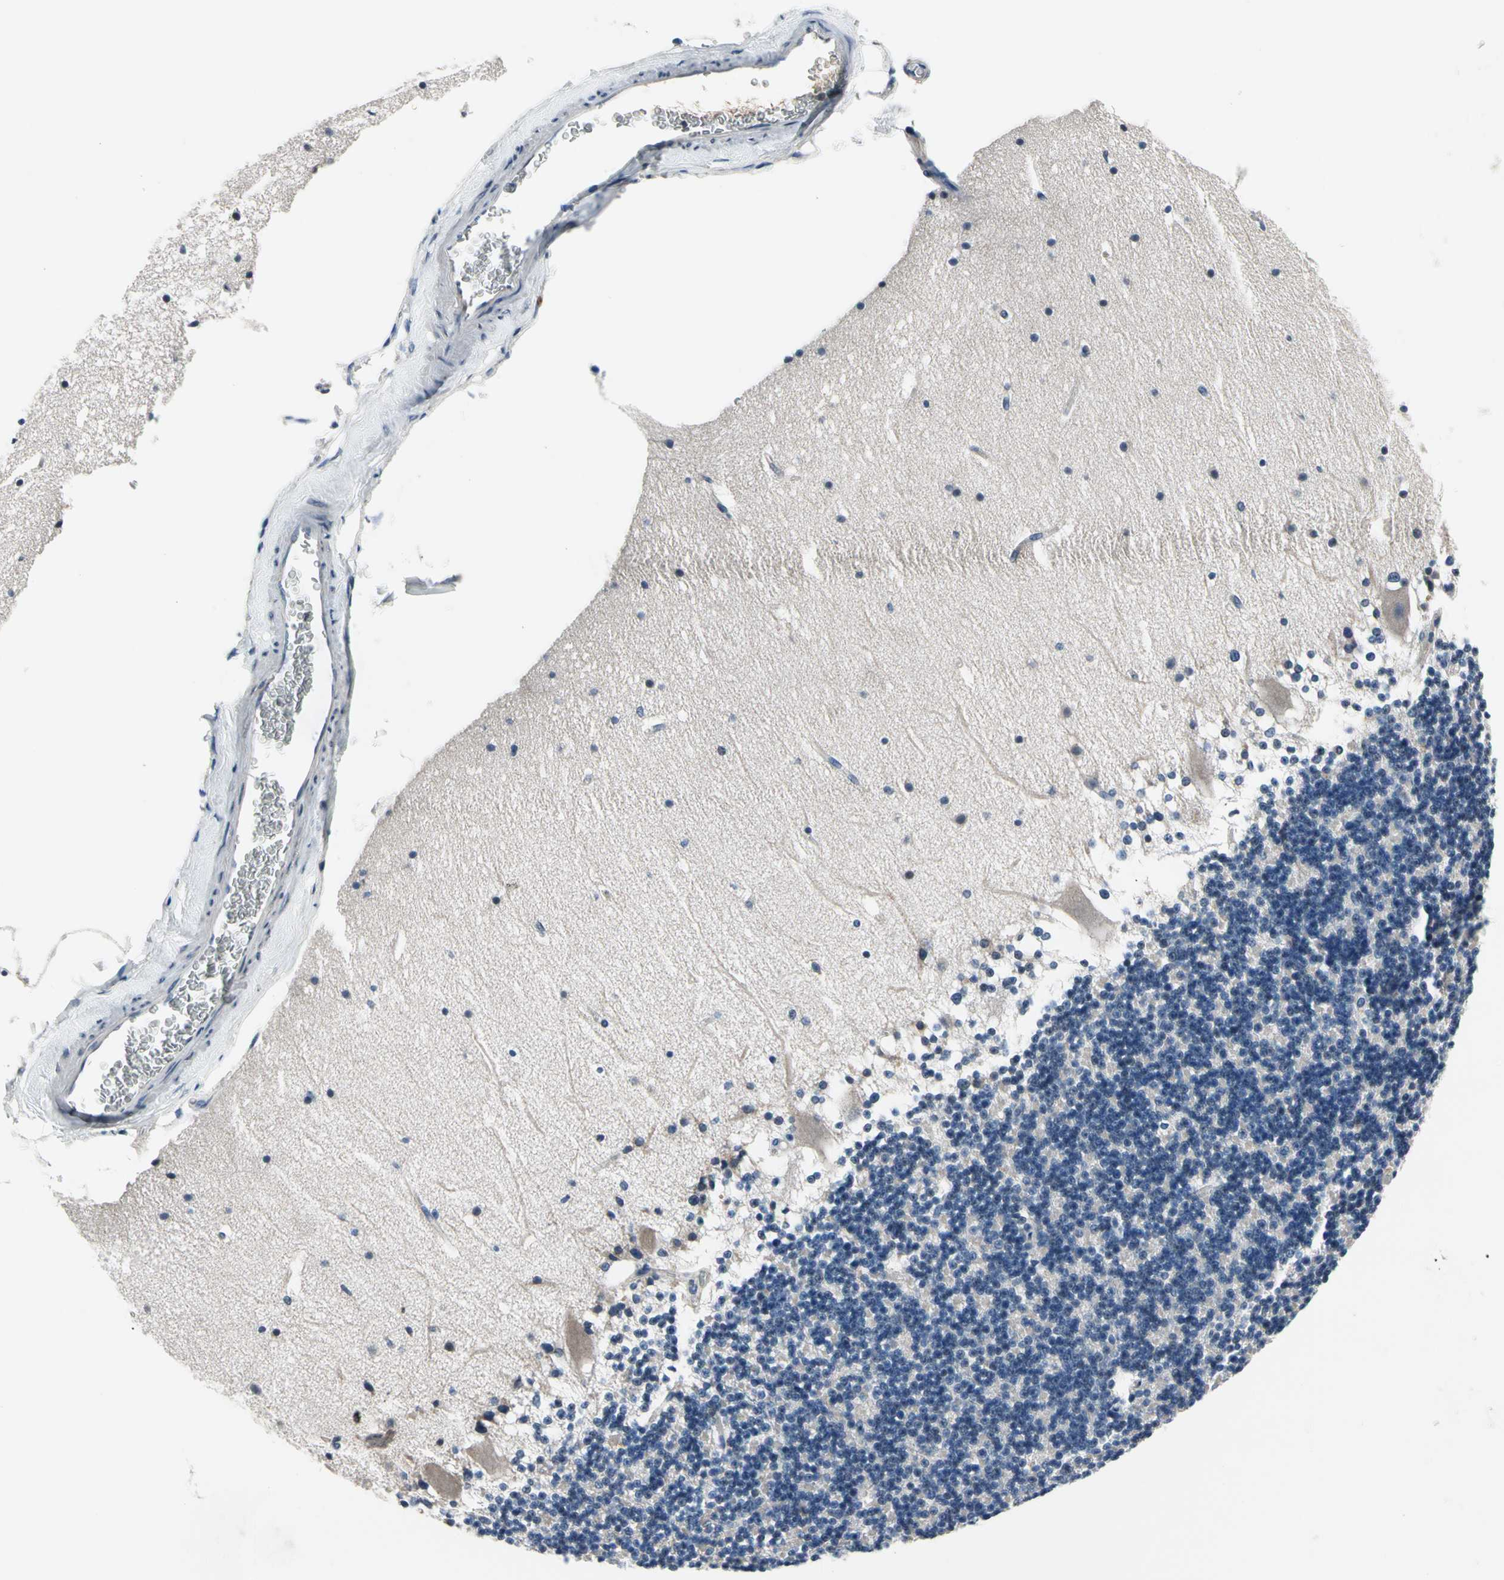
{"staining": {"intensity": "negative", "quantity": "none", "location": "none"}, "tissue": "cerebellum", "cell_type": "Cells in granular layer", "image_type": "normal", "snomed": [{"axis": "morphology", "description": "Normal tissue, NOS"}, {"axis": "topography", "description": "Cerebellum"}], "caption": "A high-resolution photomicrograph shows immunohistochemistry (IHC) staining of normal cerebellum, which displays no significant positivity in cells in granular layer.", "gene": "SELENOK", "patient": {"sex": "female", "age": 19}}